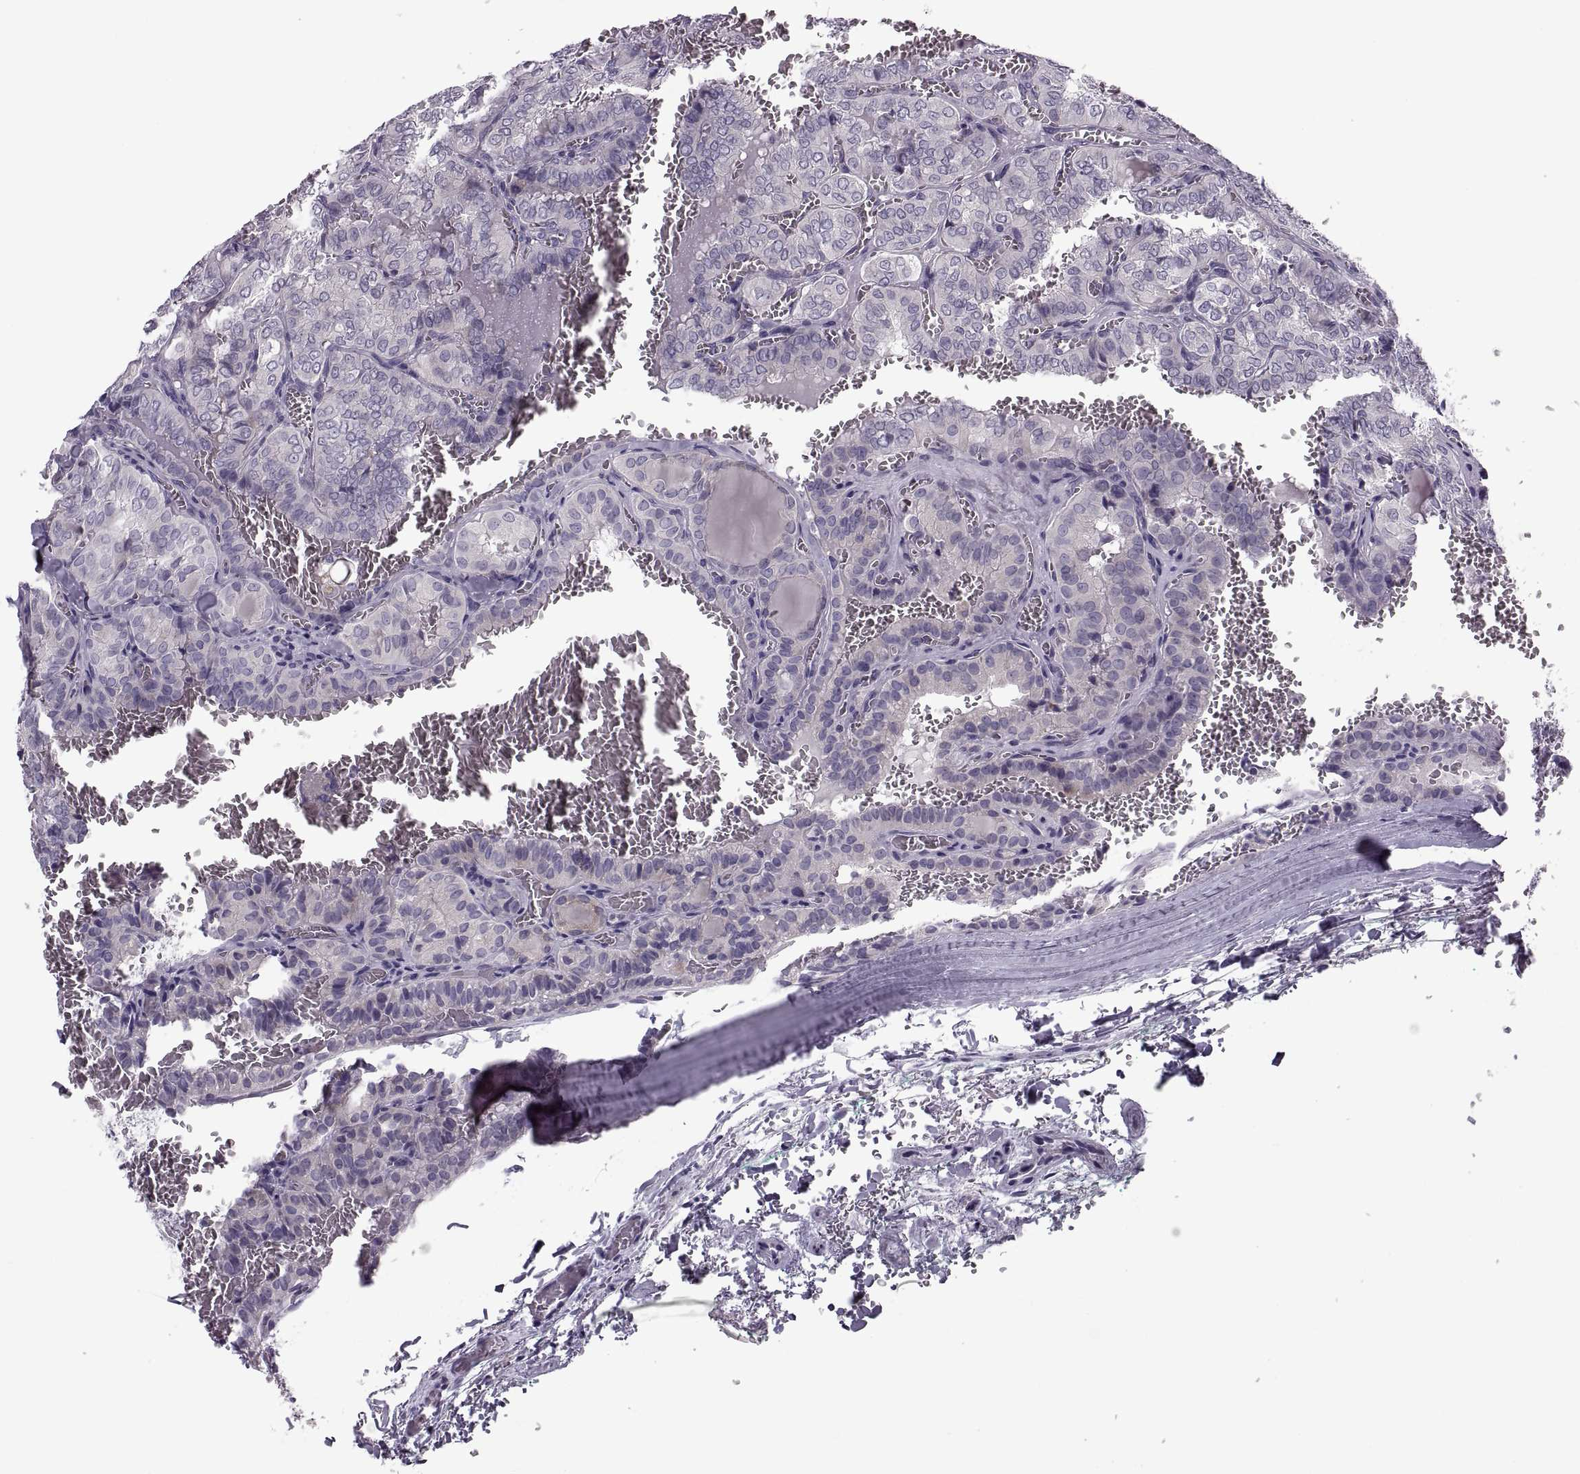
{"staining": {"intensity": "negative", "quantity": "none", "location": "none"}, "tissue": "thyroid cancer", "cell_type": "Tumor cells", "image_type": "cancer", "snomed": [{"axis": "morphology", "description": "Papillary adenocarcinoma, NOS"}, {"axis": "topography", "description": "Thyroid gland"}], "caption": "Micrograph shows no protein staining in tumor cells of papillary adenocarcinoma (thyroid) tissue. (DAB (3,3'-diaminobenzidine) immunohistochemistry visualized using brightfield microscopy, high magnification).", "gene": "PRSS54", "patient": {"sex": "female", "age": 41}}